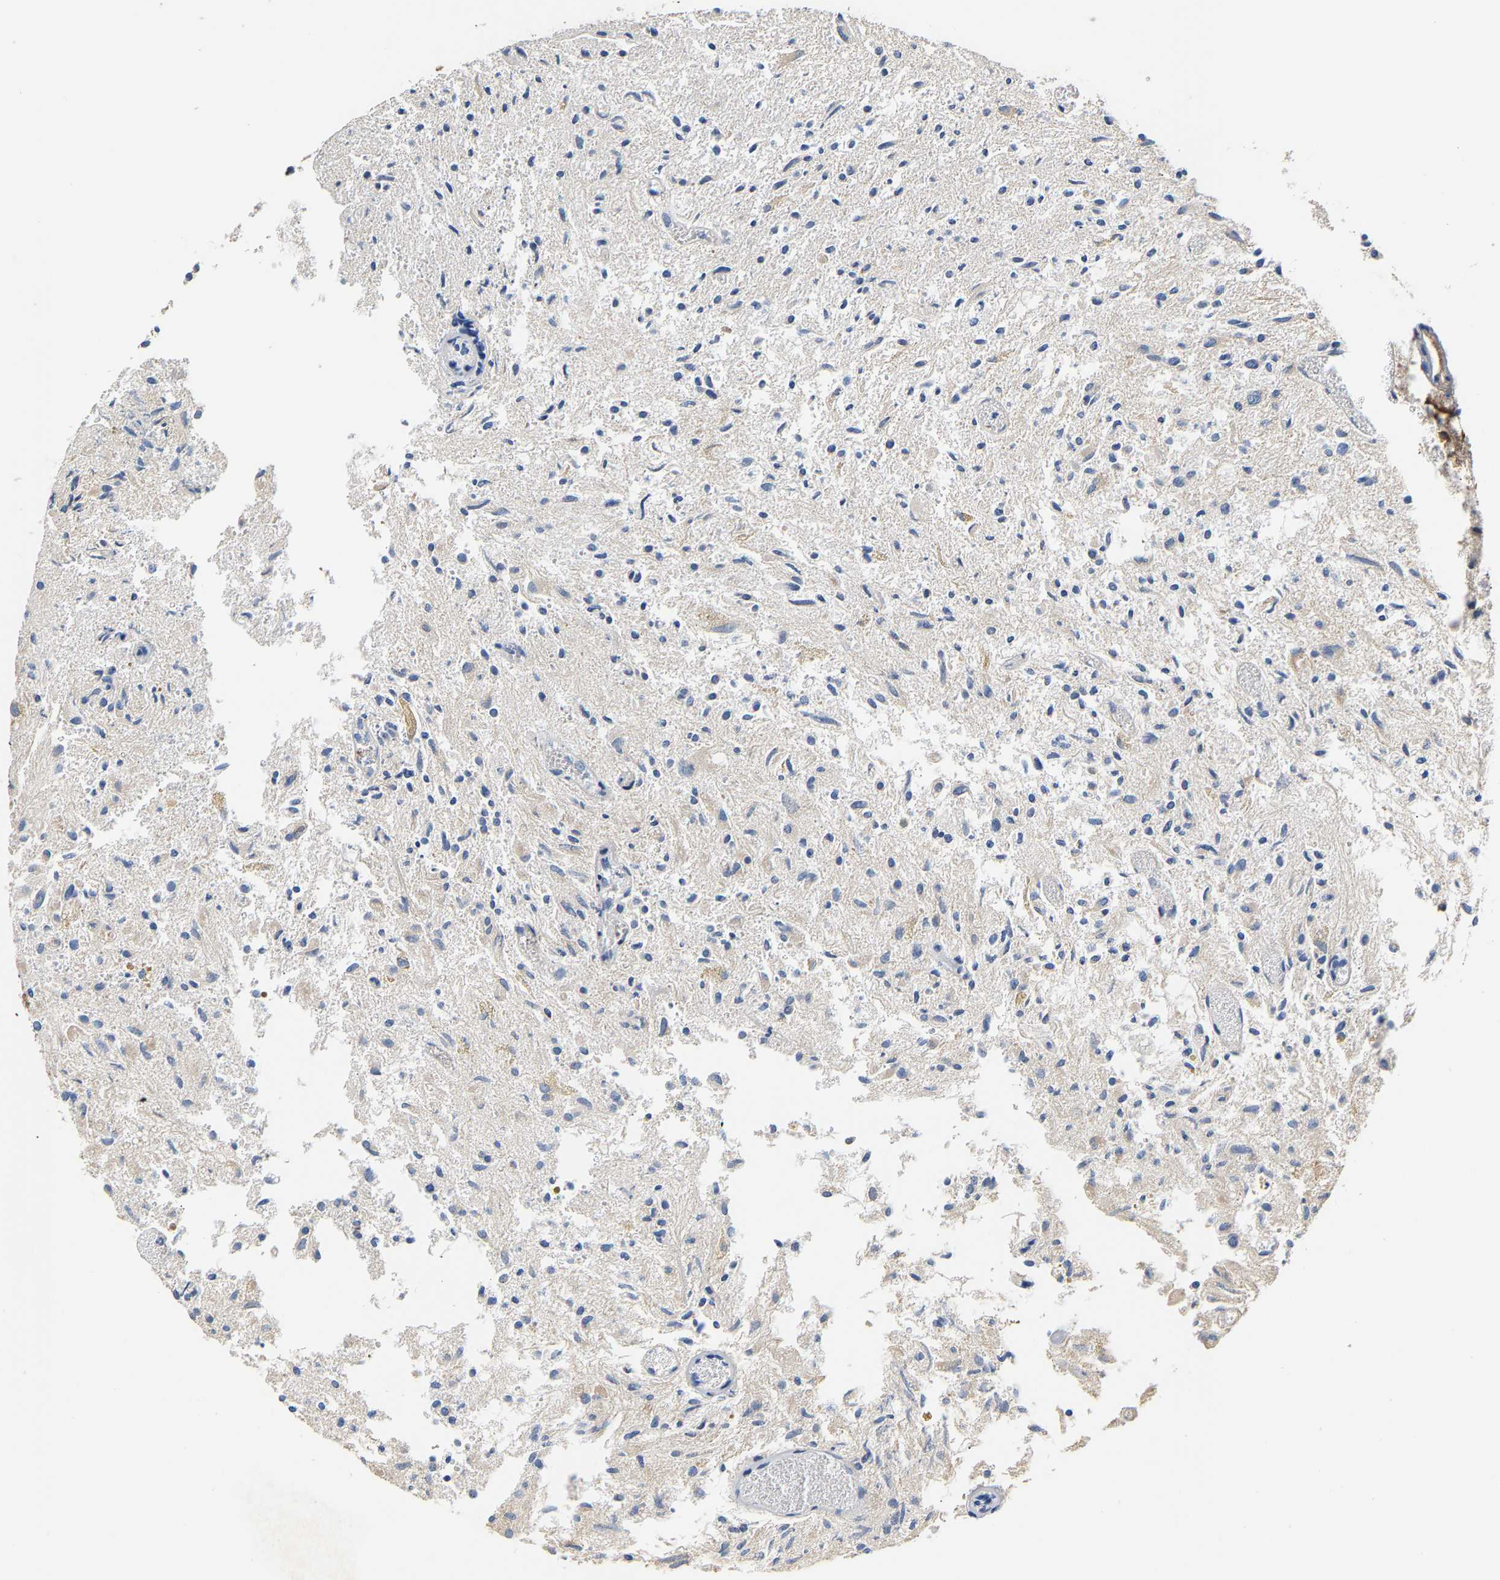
{"staining": {"intensity": "negative", "quantity": "none", "location": "none"}, "tissue": "glioma", "cell_type": "Tumor cells", "image_type": "cancer", "snomed": [{"axis": "morphology", "description": "Glioma, malignant, High grade"}, {"axis": "topography", "description": "Brain"}], "caption": "A micrograph of high-grade glioma (malignant) stained for a protein demonstrates no brown staining in tumor cells.", "gene": "TMEM168", "patient": {"sex": "female", "age": 59}}